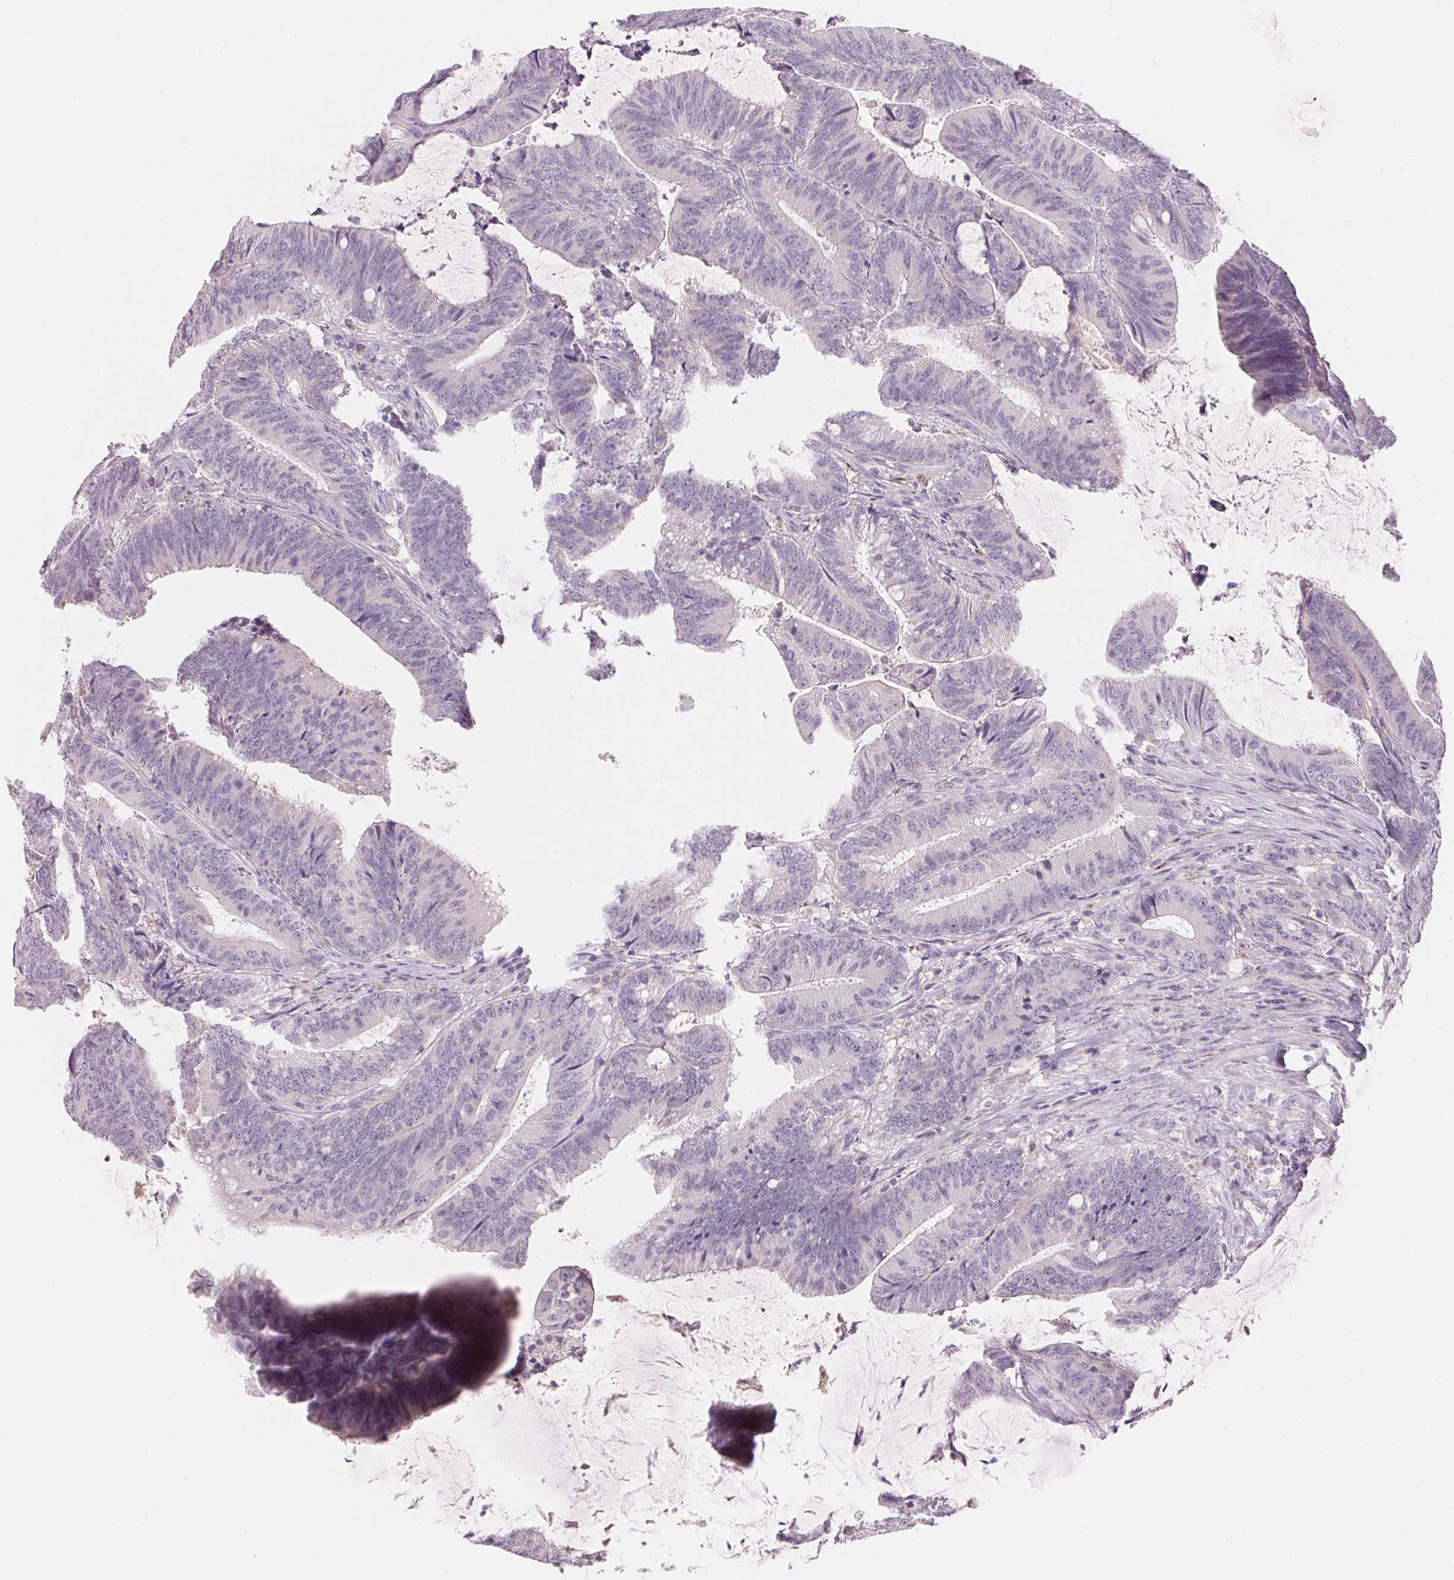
{"staining": {"intensity": "negative", "quantity": "none", "location": "none"}, "tissue": "colorectal cancer", "cell_type": "Tumor cells", "image_type": "cancer", "snomed": [{"axis": "morphology", "description": "Adenocarcinoma, NOS"}, {"axis": "topography", "description": "Colon"}], "caption": "Tumor cells show no significant positivity in colorectal cancer (adenocarcinoma). (DAB (3,3'-diaminobenzidine) IHC, high magnification).", "gene": "CYP11B1", "patient": {"sex": "female", "age": 43}}